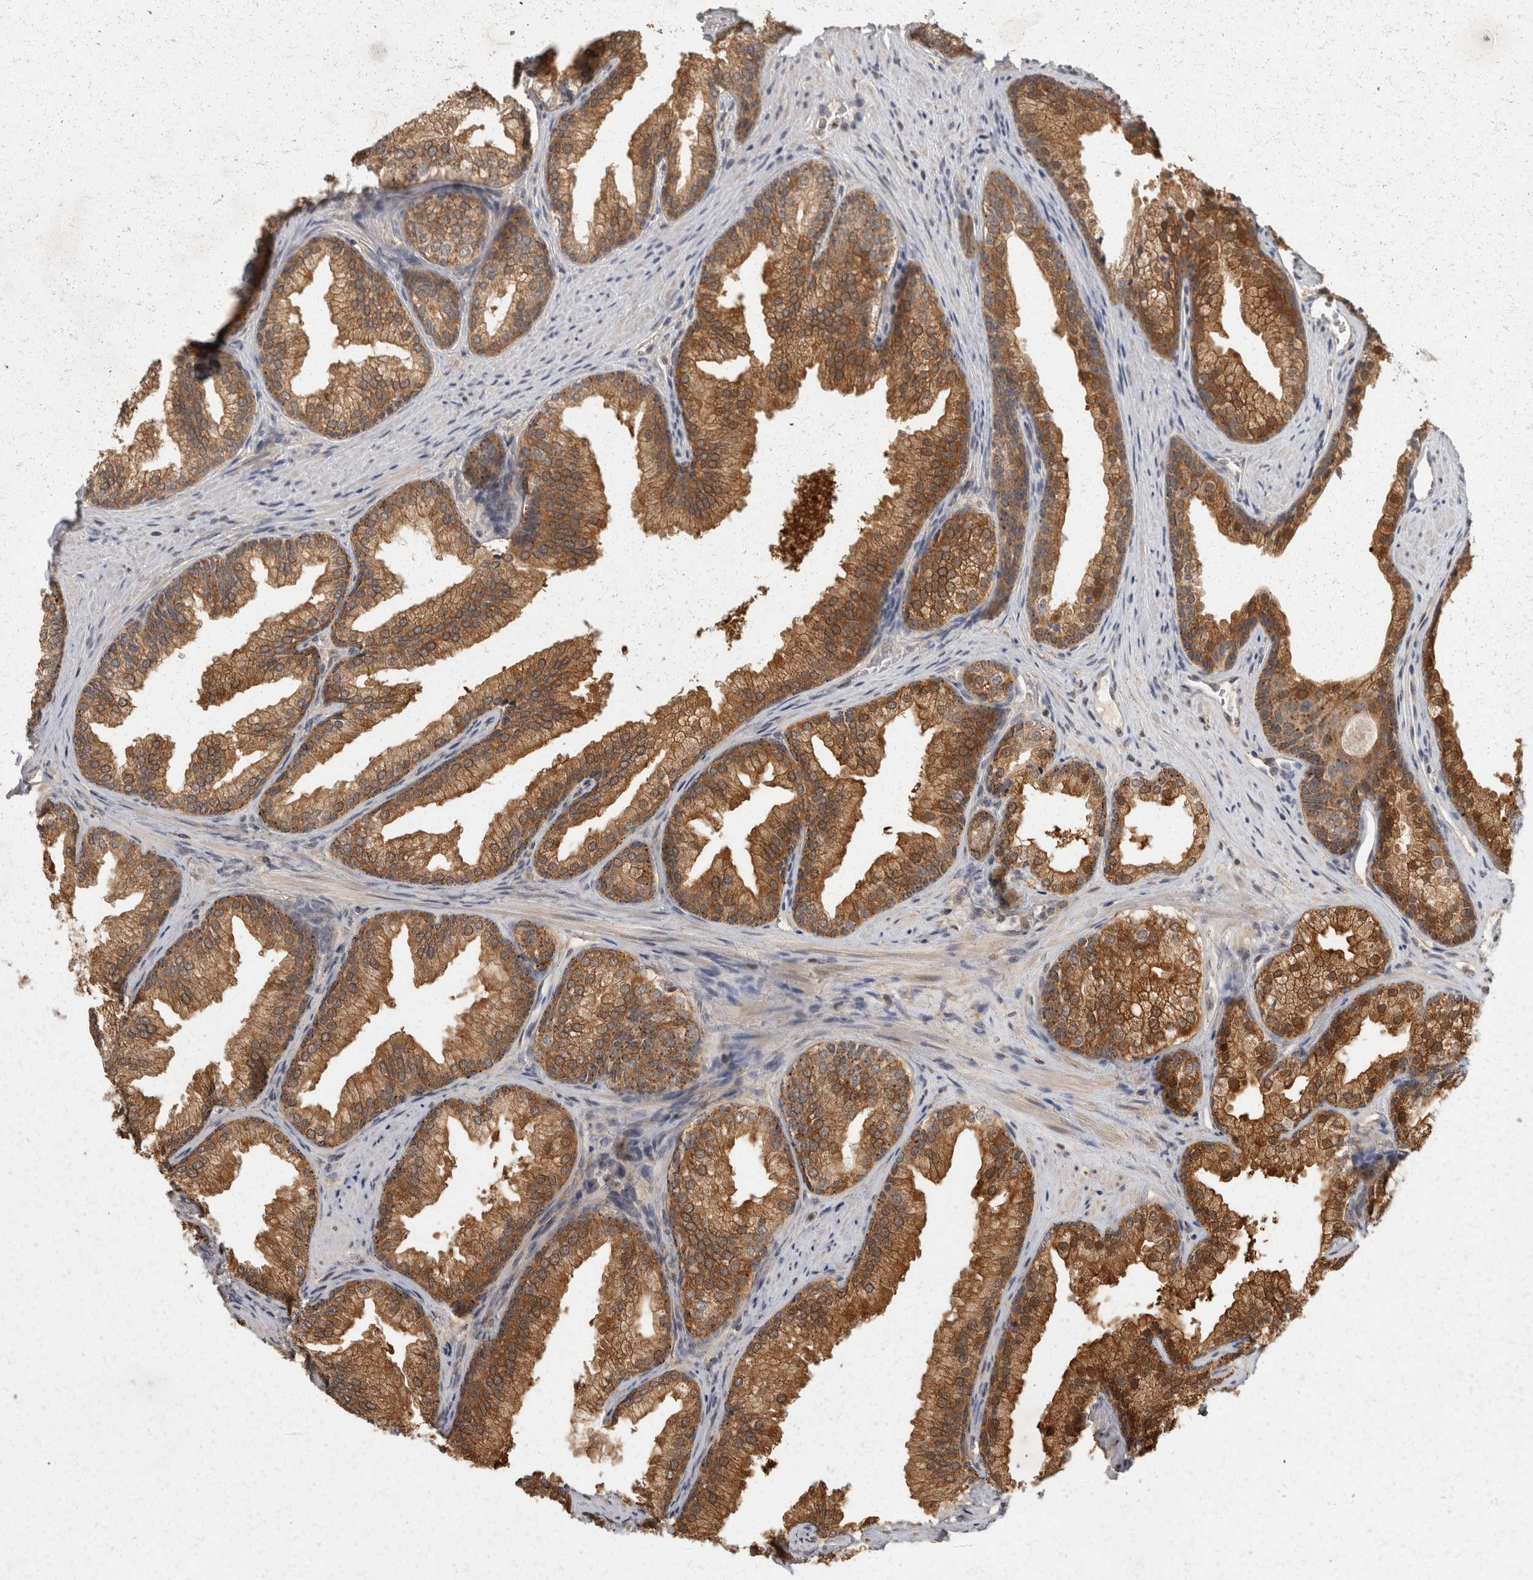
{"staining": {"intensity": "strong", "quantity": "25%-75%", "location": "cytoplasmic/membranous"}, "tissue": "prostate", "cell_type": "Glandular cells", "image_type": "normal", "snomed": [{"axis": "morphology", "description": "Normal tissue, NOS"}, {"axis": "topography", "description": "Prostate"}], "caption": "DAB immunohistochemical staining of normal prostate demonstrates strong cytoplasmic/membranous protein positivity in approximately 25%-75% of glandular cells. The staining is performed using DAB brown chromogen to label protein expression. The nuclei are counter-stained blue using hematoxylin.", "gene": "ACAT2", "patient": {"sex": "male", "age": 76}}